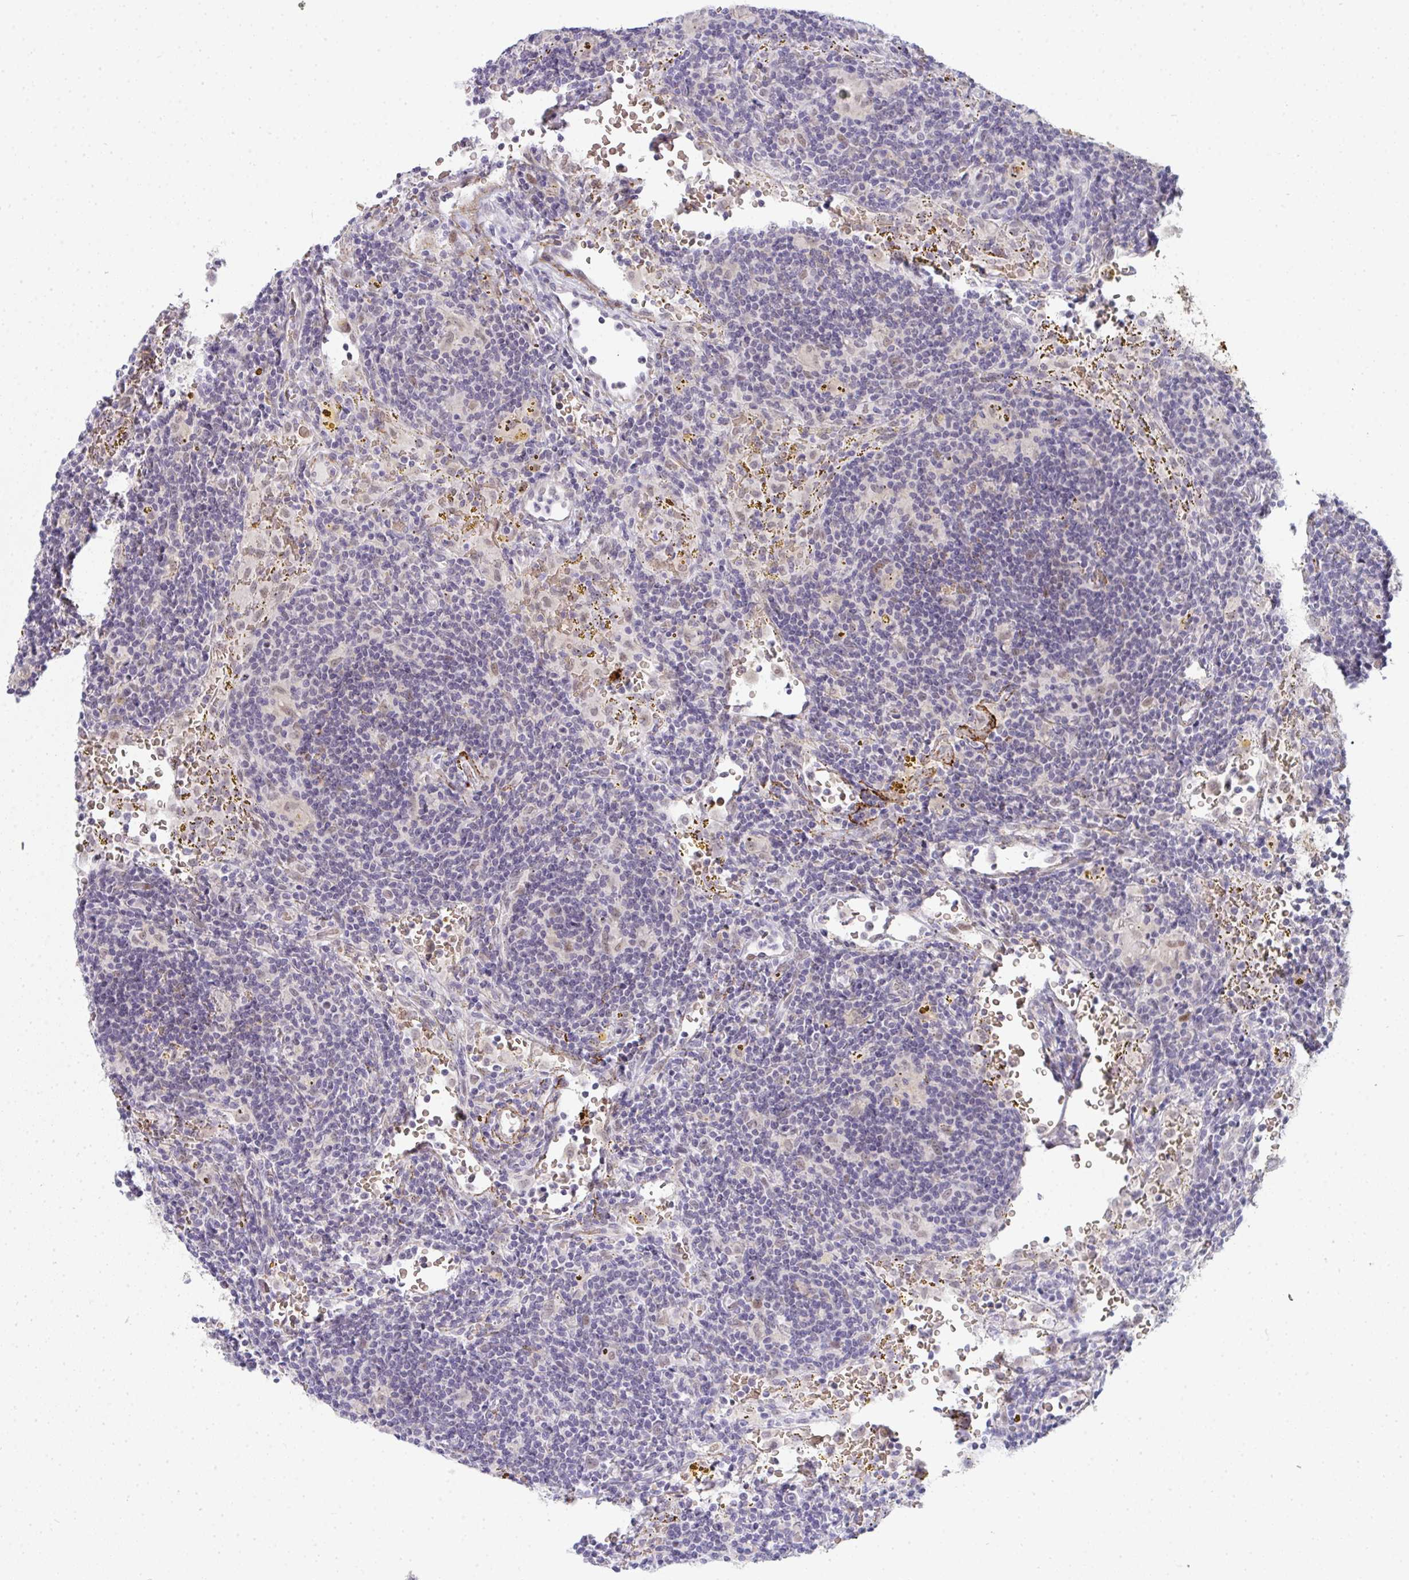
{"staining": {"intensity": "negative", "quantity": "none", "location": "none"}, "tissue": "lymphoma", "cell_type": "Tumor cells", "image_type": "cancer", "snomed": [{"axis": "morphology", "description": "Malignant lymphoma, non-Hodgkin's type, Low grade"}, {"axis": "topography", "description": "Spleen"}], "caption": "A high-resolution micrograph shows immunohistochemistry staining of lymphoma, which demonstrates no significant expression in tumor cells.", "gene": "TNMD", "patient": {"sex": "female", "age": 70}}